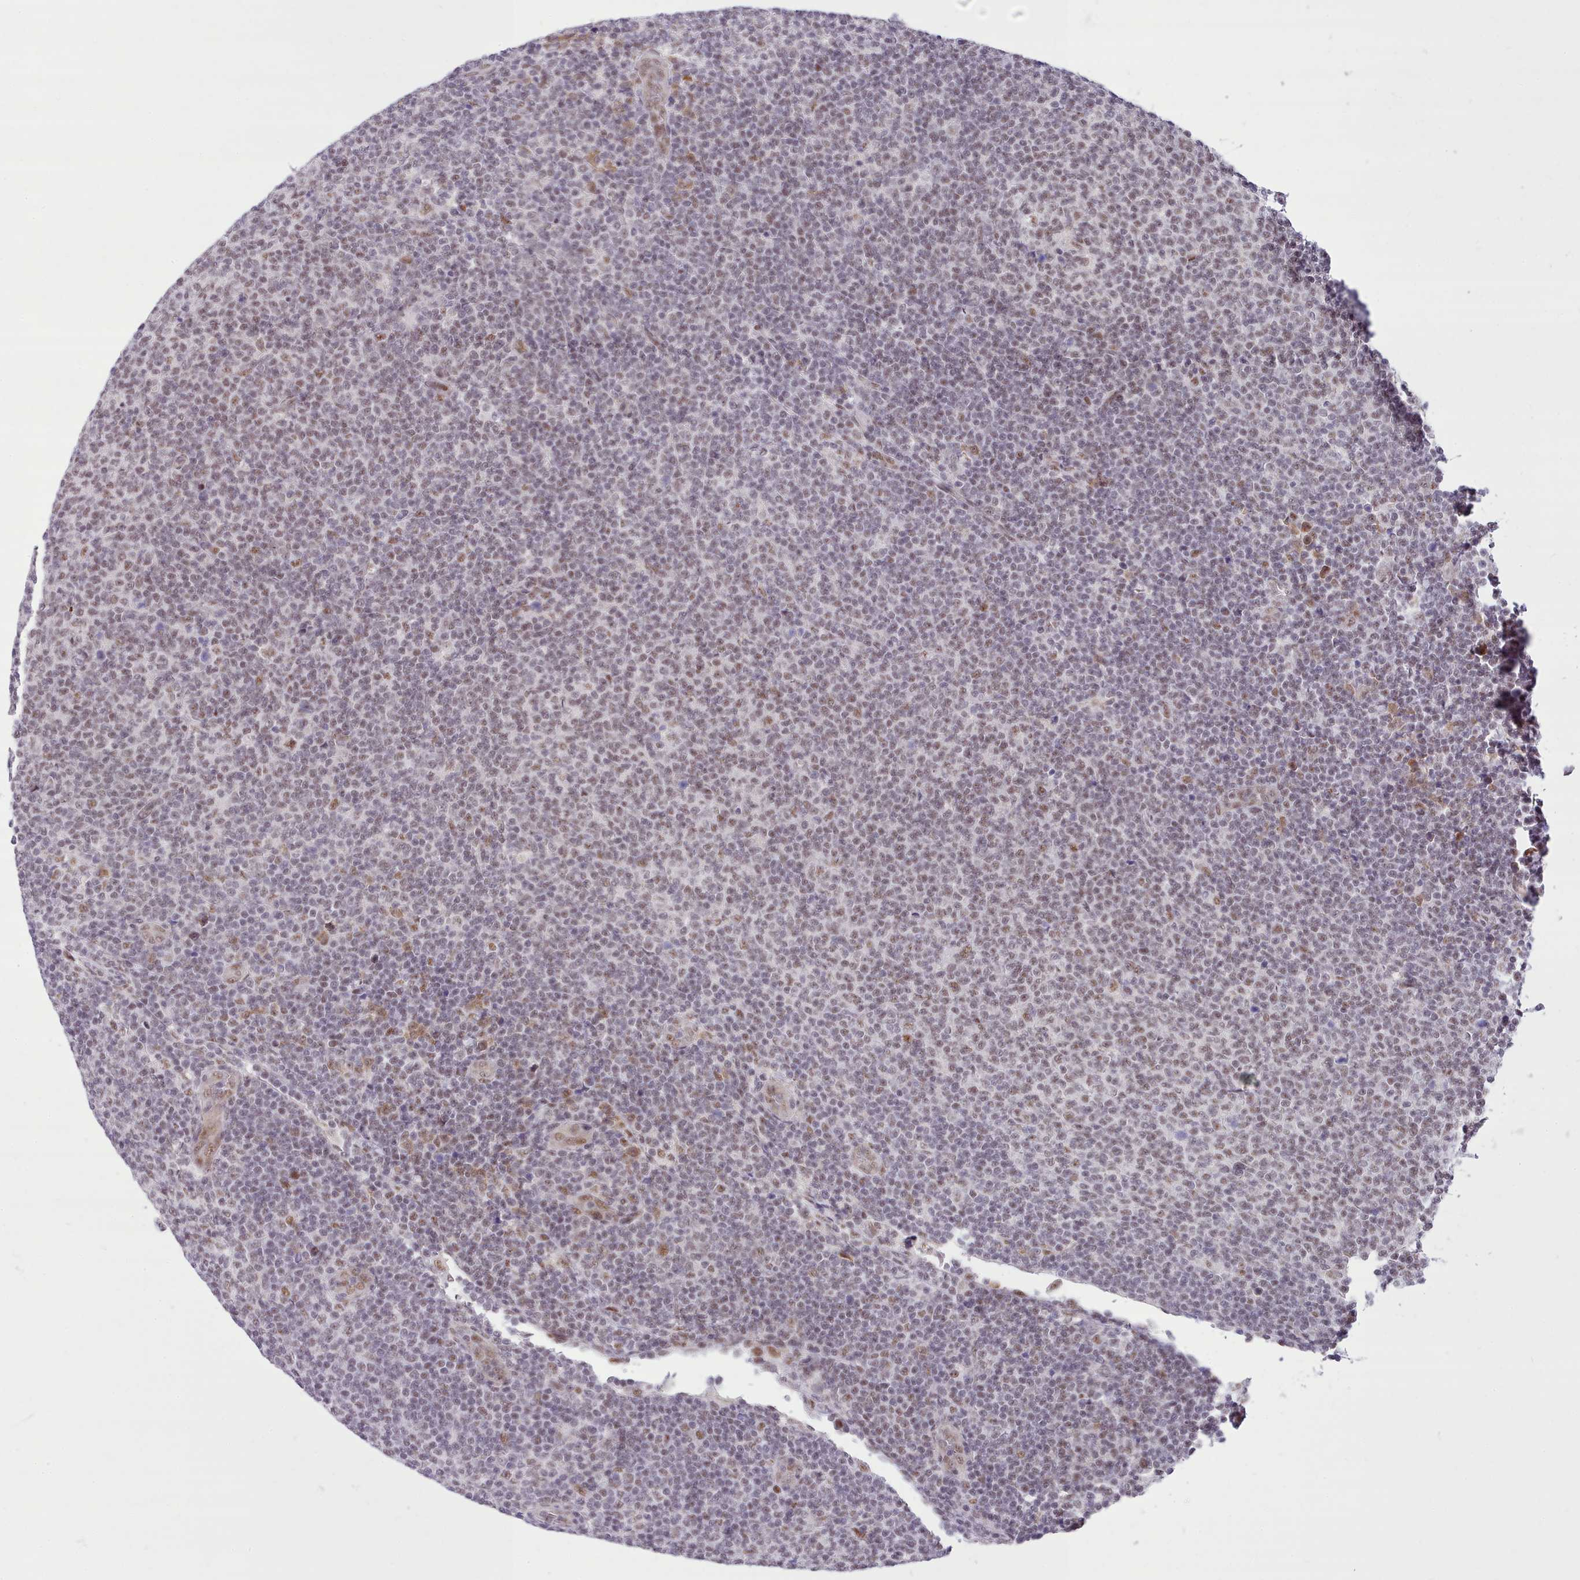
{"staining": {"intensity": "weak", "quantity": "25%-75%", "location": "nuclear"}, "tissue": "lymphoma", "cell_type": "Tumor cells", "image_type": "cancer", "snomed": [{"axis": "morphology", "description": "Malignant lymphoma, non-Hodgkin's type, Low grade"}, {"axis": "topography", "description": "Lymph node"}], "caption": "IHC image of neoplastic tissue: low-grade malignant lymphoma, non-Hodgkin's type stained using IHC demonstrates low levels of weak protein expression localized specifically in the nuclear of tumor cells, appearing as a nuclear brown color.", "gene": "HOXB7", "patient": {"sex": "male", "age": 66}}